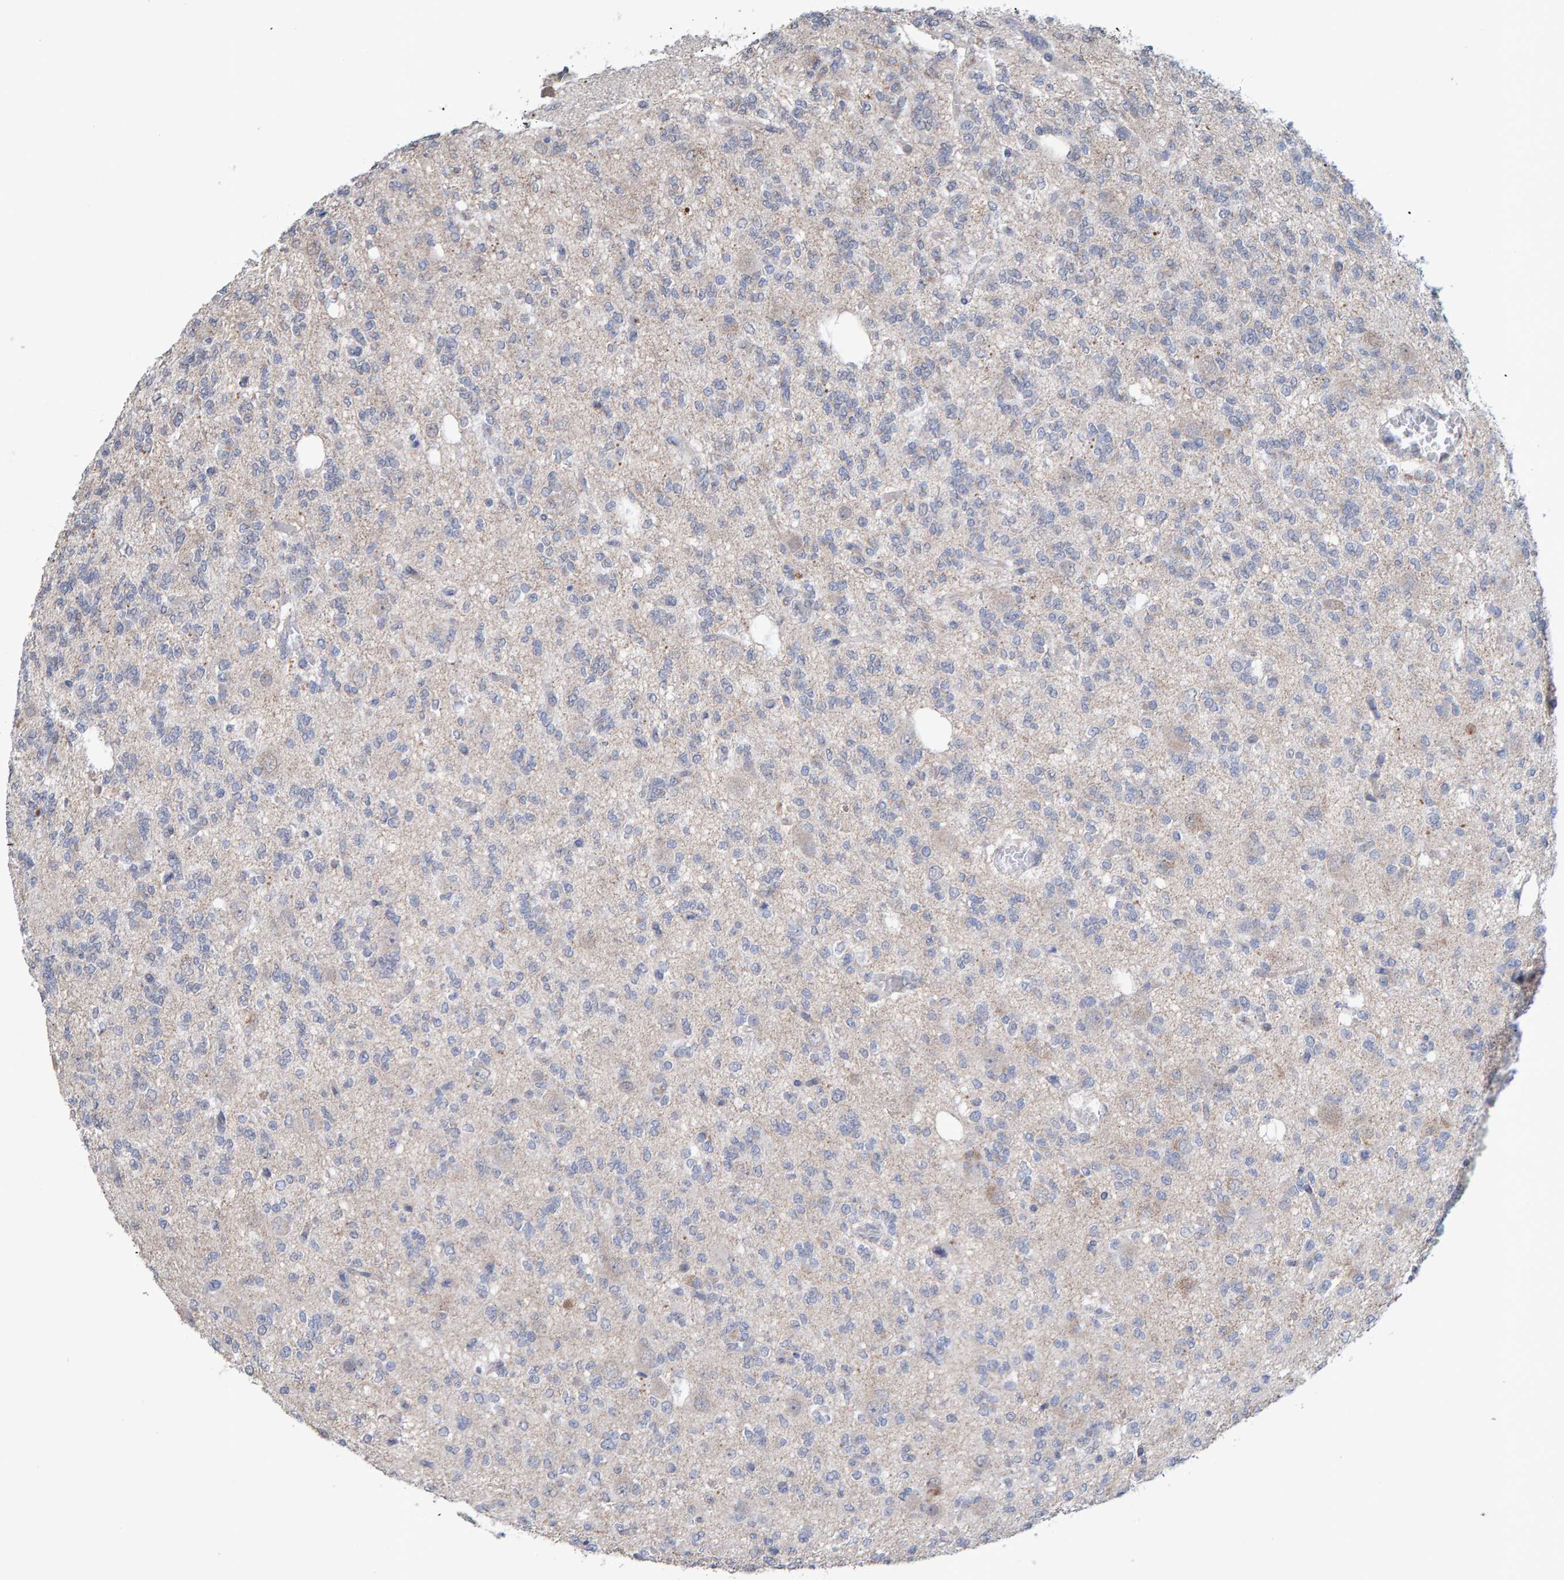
{"staining": {"intensity": "weak", "quantity": "<25%", "location": "cytoplasmic/membranous"}, "tissue": "glioma", "cell_type": "Tumor cells", "image_type": "cancer", "snomed": [{"axis": "morphology", "description": "Glioma, malignant, Low grade"}, {"axis": "topography", "description": "Brain"}], "caption": "The IHC image has no significant staining in tumor cells of glioma tissue.", "gene": "USP43", "patient": {"sex": "male", "age": 38}}